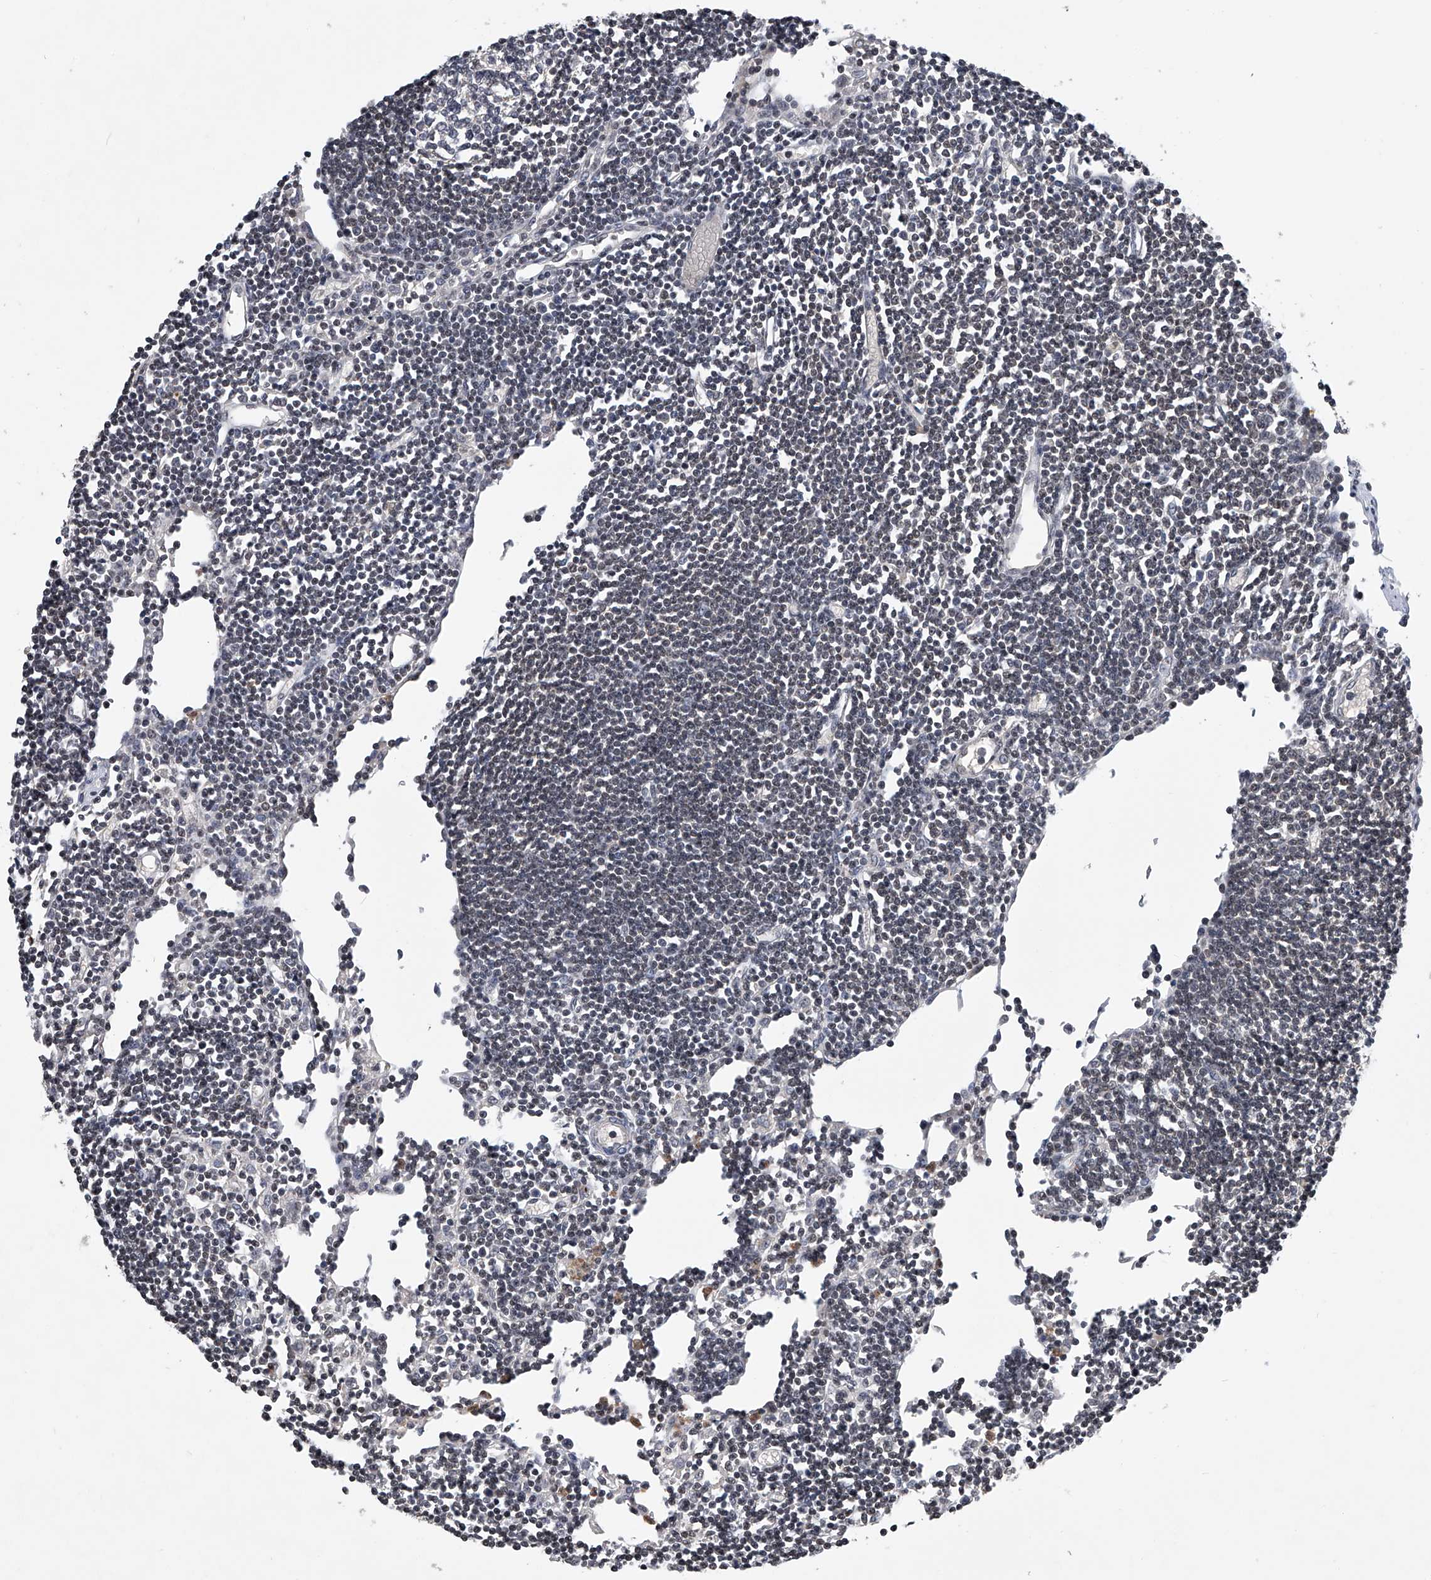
{"staining": {"intensity": "negative", "quantity": "none", "location": "none"}, "tissue": "lymph node", "cell_type": "Germinal center cells", "image_type": "normal", "snomed": [{"axis": "morphology", "description": "Normal tissue, NOS"}, {"axis": "topography", "description": "Lymph node"}], "caption": "The immunohistochemistry (IHC) histopathology image has no significant positivity in germinal center cells of lymph node. (DAB IHC with hematoxylin counter stain).", "gene": "TSNAX", "patient": {"sex": "female", "age": 11}}